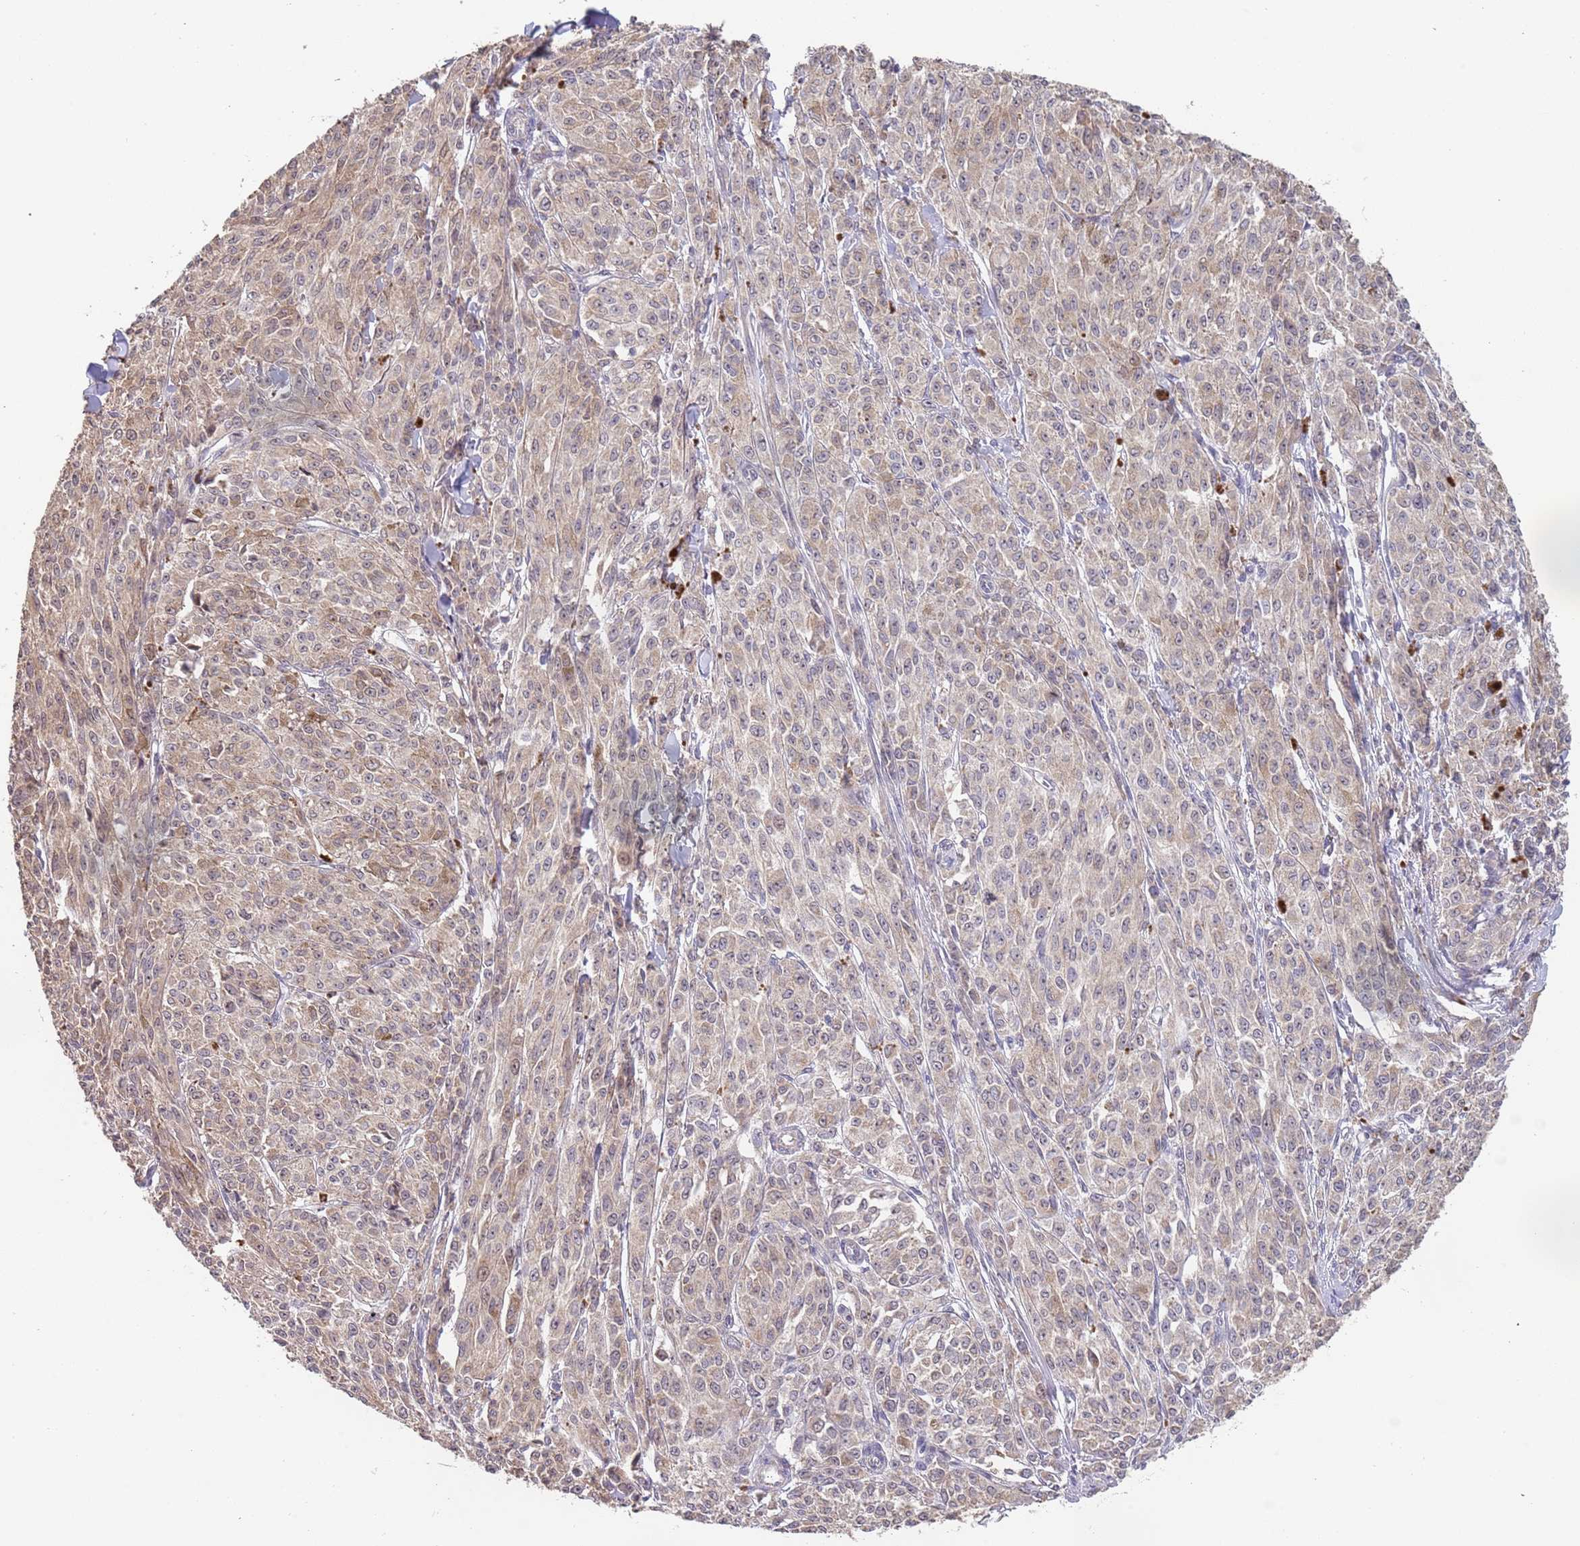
{"staining": {"intensity": "moderate", "quantity": "25%-75%", "location": "cytoplasmic/membranous"}, "tissue": "melanoma", "cell_type": "Tumor cells", "image_type": "cancer", "snomed": [{"axis": "morphology", "description": "Malignant melanoma, NOS"}, {"axis": "topography", "description": "Skin"}], "caption": "IHC (DAB (3,3'-diaminobenzidine)) staining of human malignant melanoma exhibits moderate cytoplasmic/membranous protein staining in about 25%-75% of tumor cells.", "gene": "TMEM64", "patient": {"sex": "female", "age": 52}}